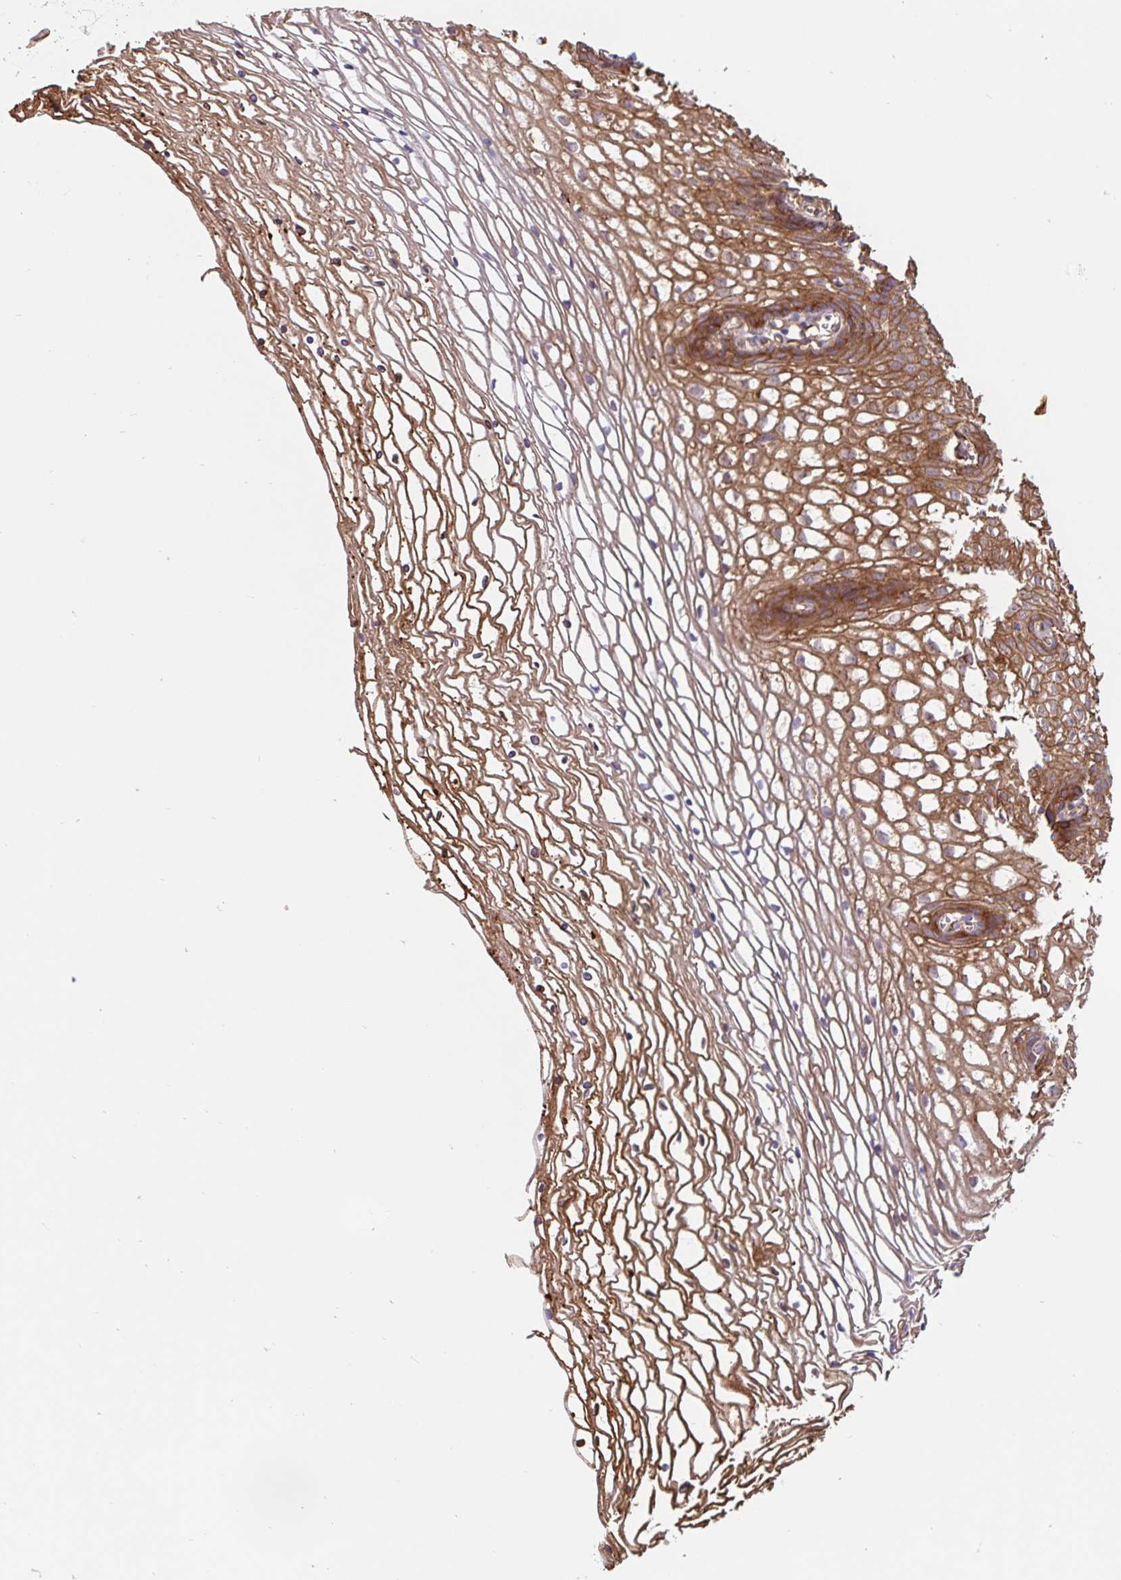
{"staining": {"intensity": "strong", "quantity": ">75%", "location": "cytoplasmic/membranous"}, "tissue": "cervix", "cell_type": "Glandular cells", "image_type": "normal", "snomed": [{"axis": "morphology", "description": "Normal tissue, NOS"}, {"axis": "topography", "description": "Cervix"}], "caption": "High-magnification brightfield microscopy of unremarkable cervix stained with DAB (brown) and counterstained with hematoxylin (blue). glandular cells exhibit strong cytoplasmic/membranous staining is present in approximately>75% of cells. The protein is shown in brown color, while the nuclei are stained blue.", "gene": "ANXA2", "patient": {"sex": "female", "age": 36}}